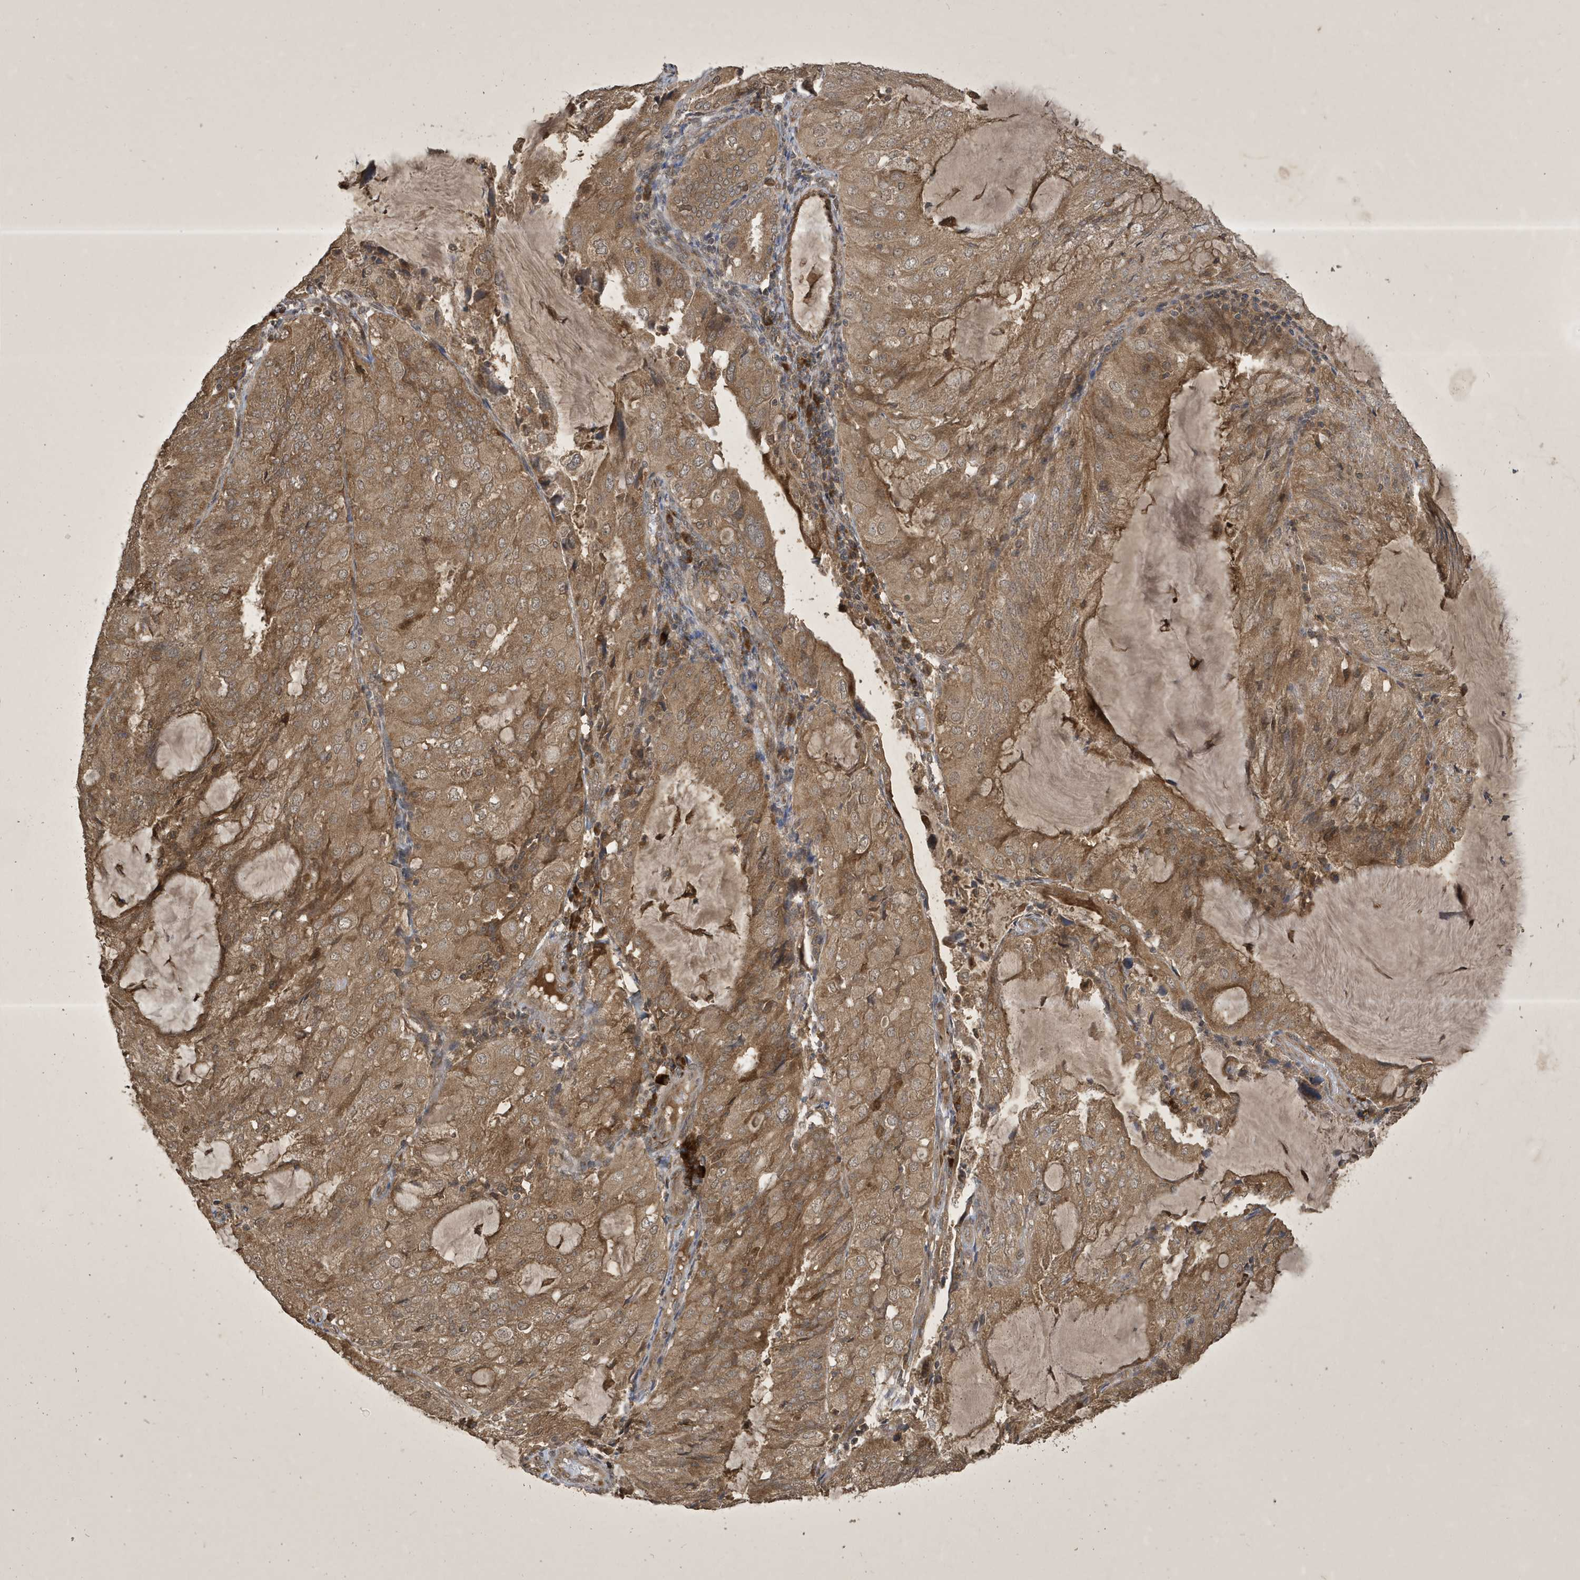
{"staining": {"intensity": "moderate", "quantity": ">75%", "location": "cytoplasmic/membranous"}, "tissue": "endometrial cancer", "cell_type": "Tumor cells", "image_type": "cancer", "snomed": [{"axis": "morphology", "description": "Adenocarcinoma, NOS"}, {"axis": "topography", "description": "Endometrium"}], "caption": "A medium amount of moderate cytoplasmic/membranous expression is present in approximately >75% of tumor cells in endometrial adenocarcinoma tissue. (Stains: DAB in brown, nuclei in blue, Microscopy: brightfield microscopy at high magnification).", "gene": "STX10", "patient": {"sex": "female", "age": 81}}